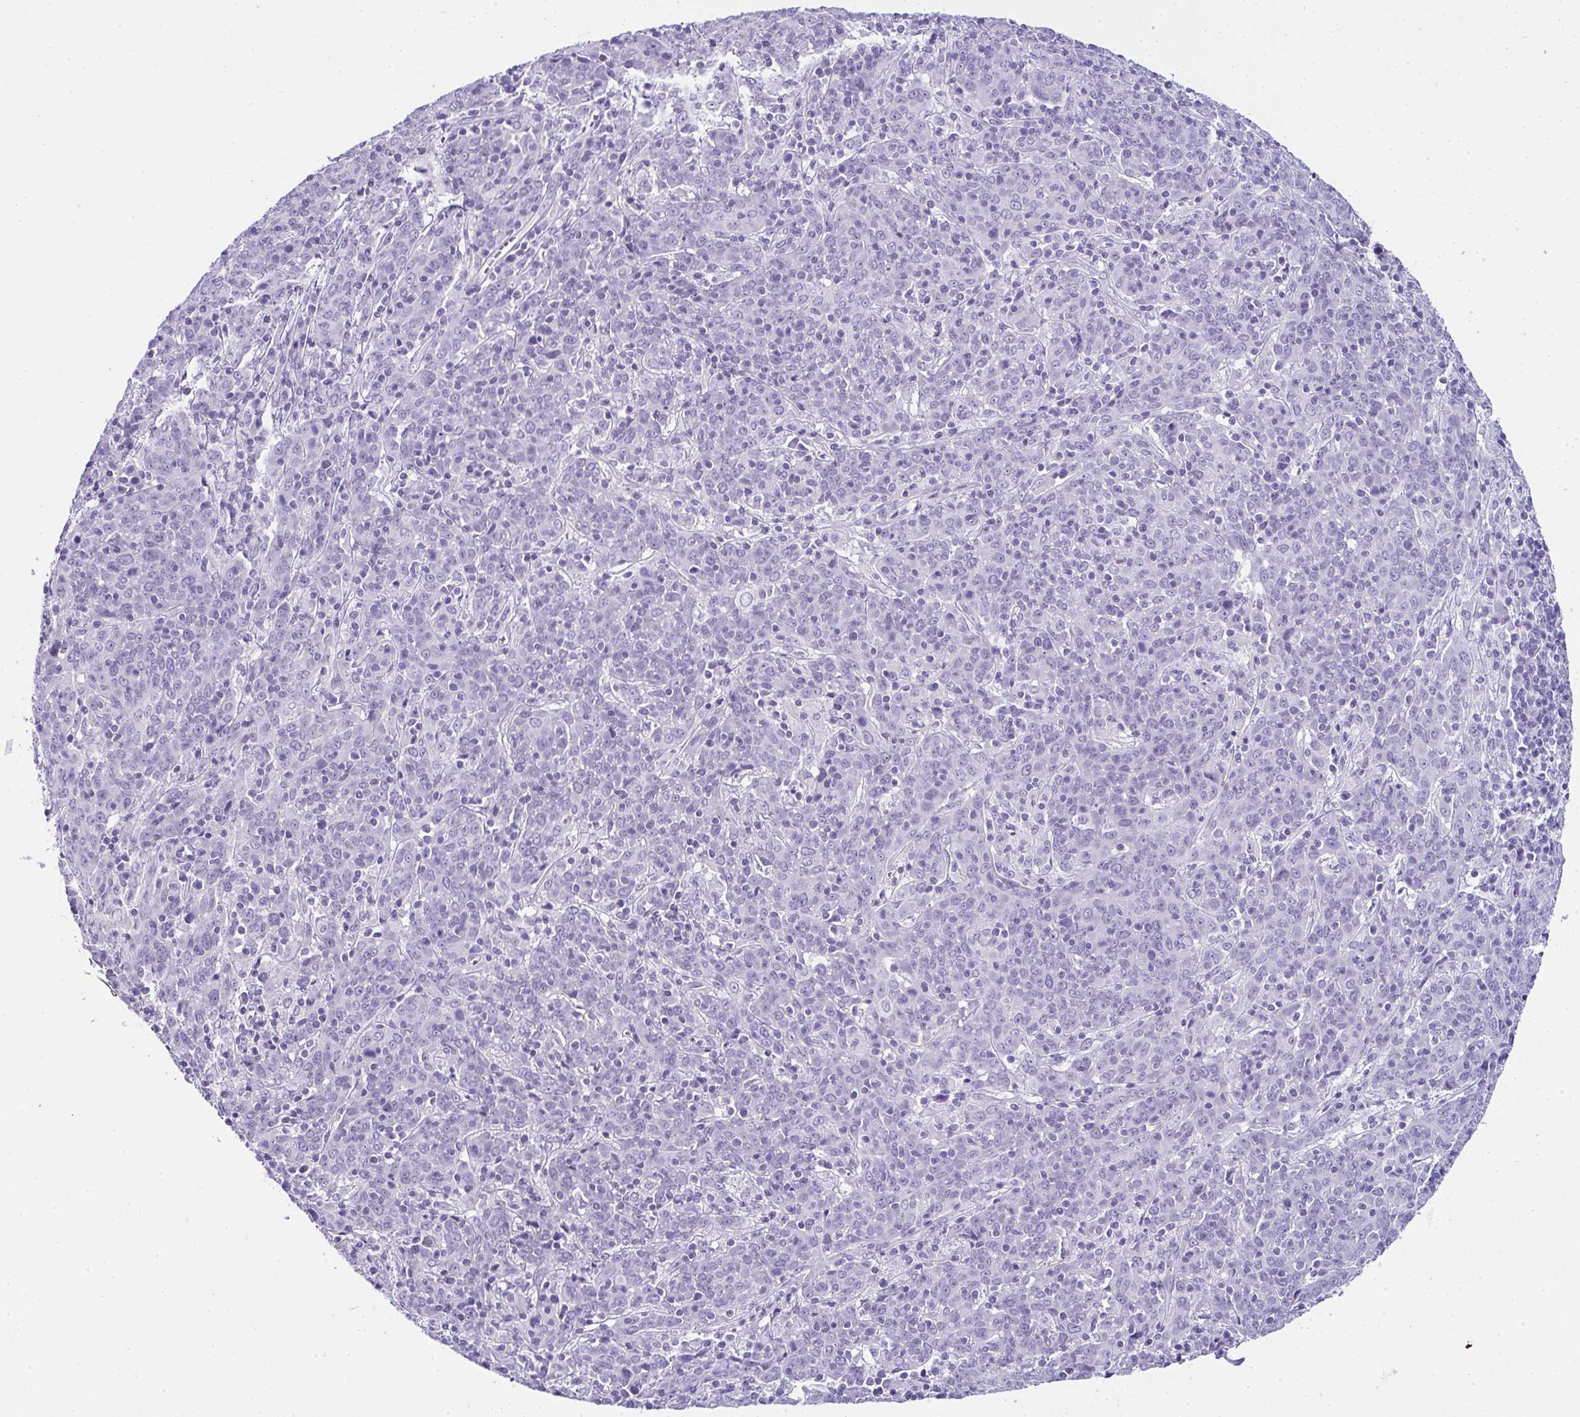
{"staining": {"intensity": "negative", "quantity": "none", "location": "none"}, "tissue": "cervical cancer", "cell_type": "Tumor cells", "image_type": "cancer", "snomed": [{"axis": "morphology", "description": "Squamous cell carcinoma, NOS"}, {"axis": "topography", "description": "Cervix"}], "caption": "Tumor cells show no significant staining in cervical cancer (squamous cell carcinoma).", "gene": "RNF183", "patient": {"sex": "female", "age": 67}}